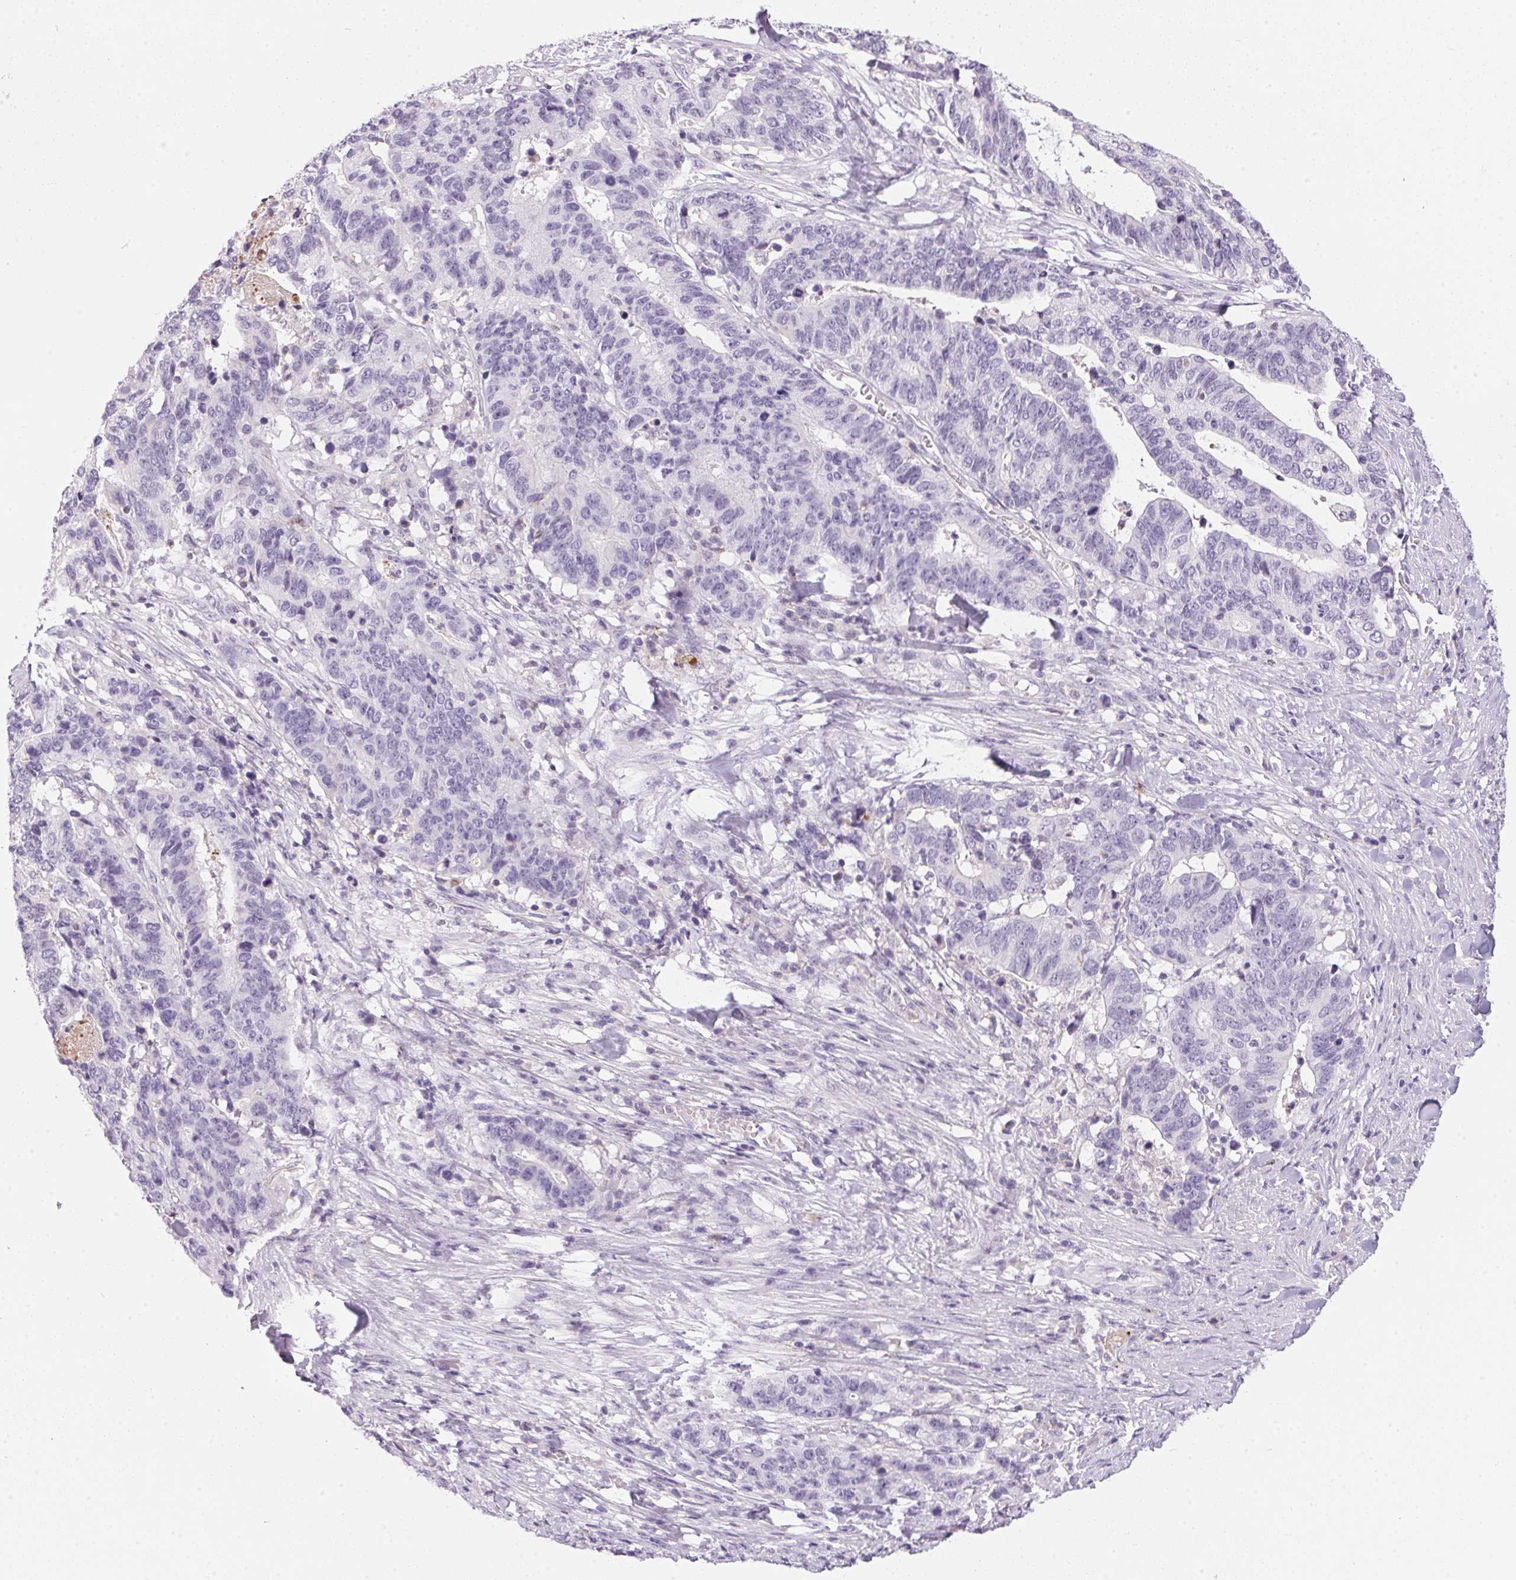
{"staining": {"intensity": "negative", "quantity": "none", "location": "none"}, "tissue": "stomach cancer", "cell_type": "Tumor cells", "image_type": "cancer", "snomed": [{"axis": "morphology", "description": "Adenocarcinoma, NOS"}, {"axis": "topography", "description": "Stomach, upper"}], "caption": "High power microscopy photomicrograph of an immunohistochemistry (IHC) histopathology image of stomach cancer, revealing no significant staining in tumor cells.", "gene": "ECPAS", "patient": {"sex": "female", "age": 67}}